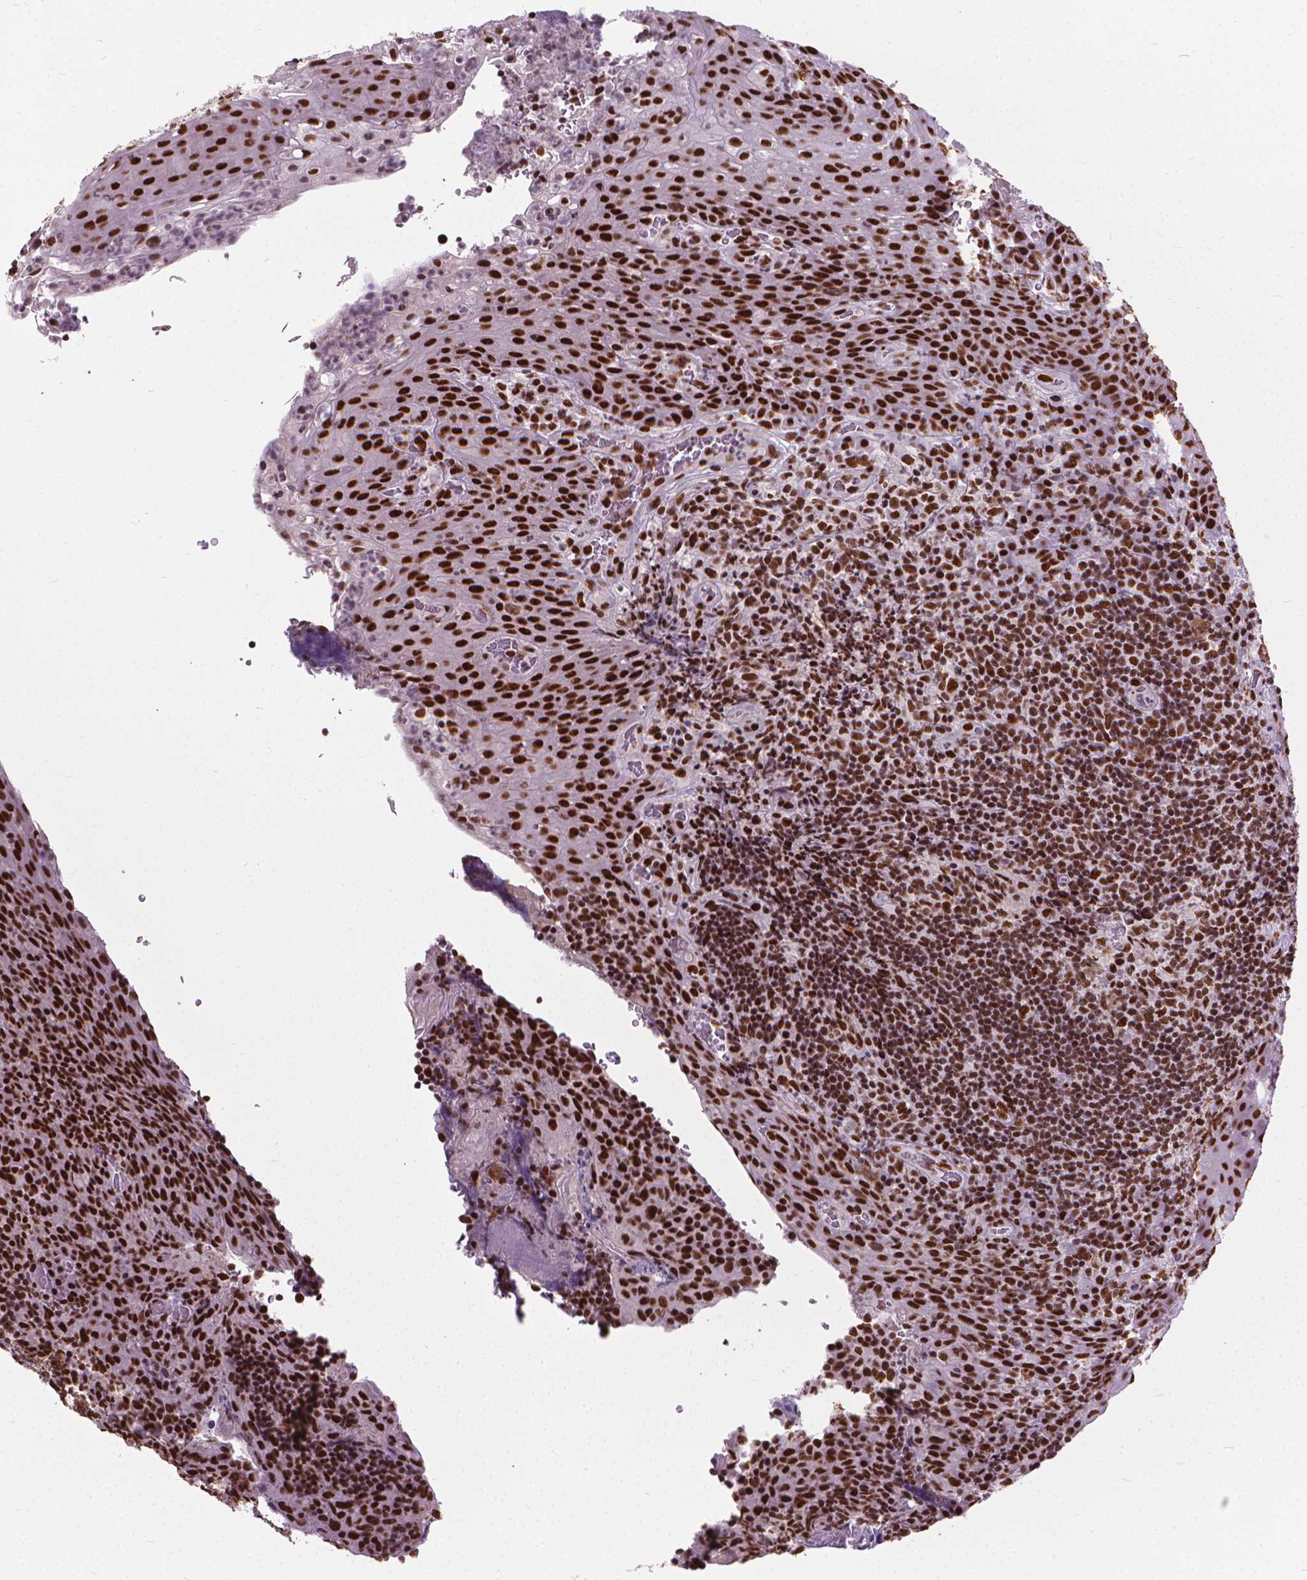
{"staining": {"intensity": "moderate", "quantity": ">75%", "location": "nuclear"}, "tissue": "tonsil", "cell_type": "Germinal center cells", "image_type": "normal", "snomed": [{"axis": "morphology", "description": "Normal tissue, NOS"}, {"axis": "topography", "description": "Tonsil"}], "caption": "This histopathology image reveals IHC staining of unremarkable human tonsil, with medium moderate nuclear expression in about >75% of germinal center cells.", "gene": "AKAP8", "patient": {"sex": "male", "age": 17}}